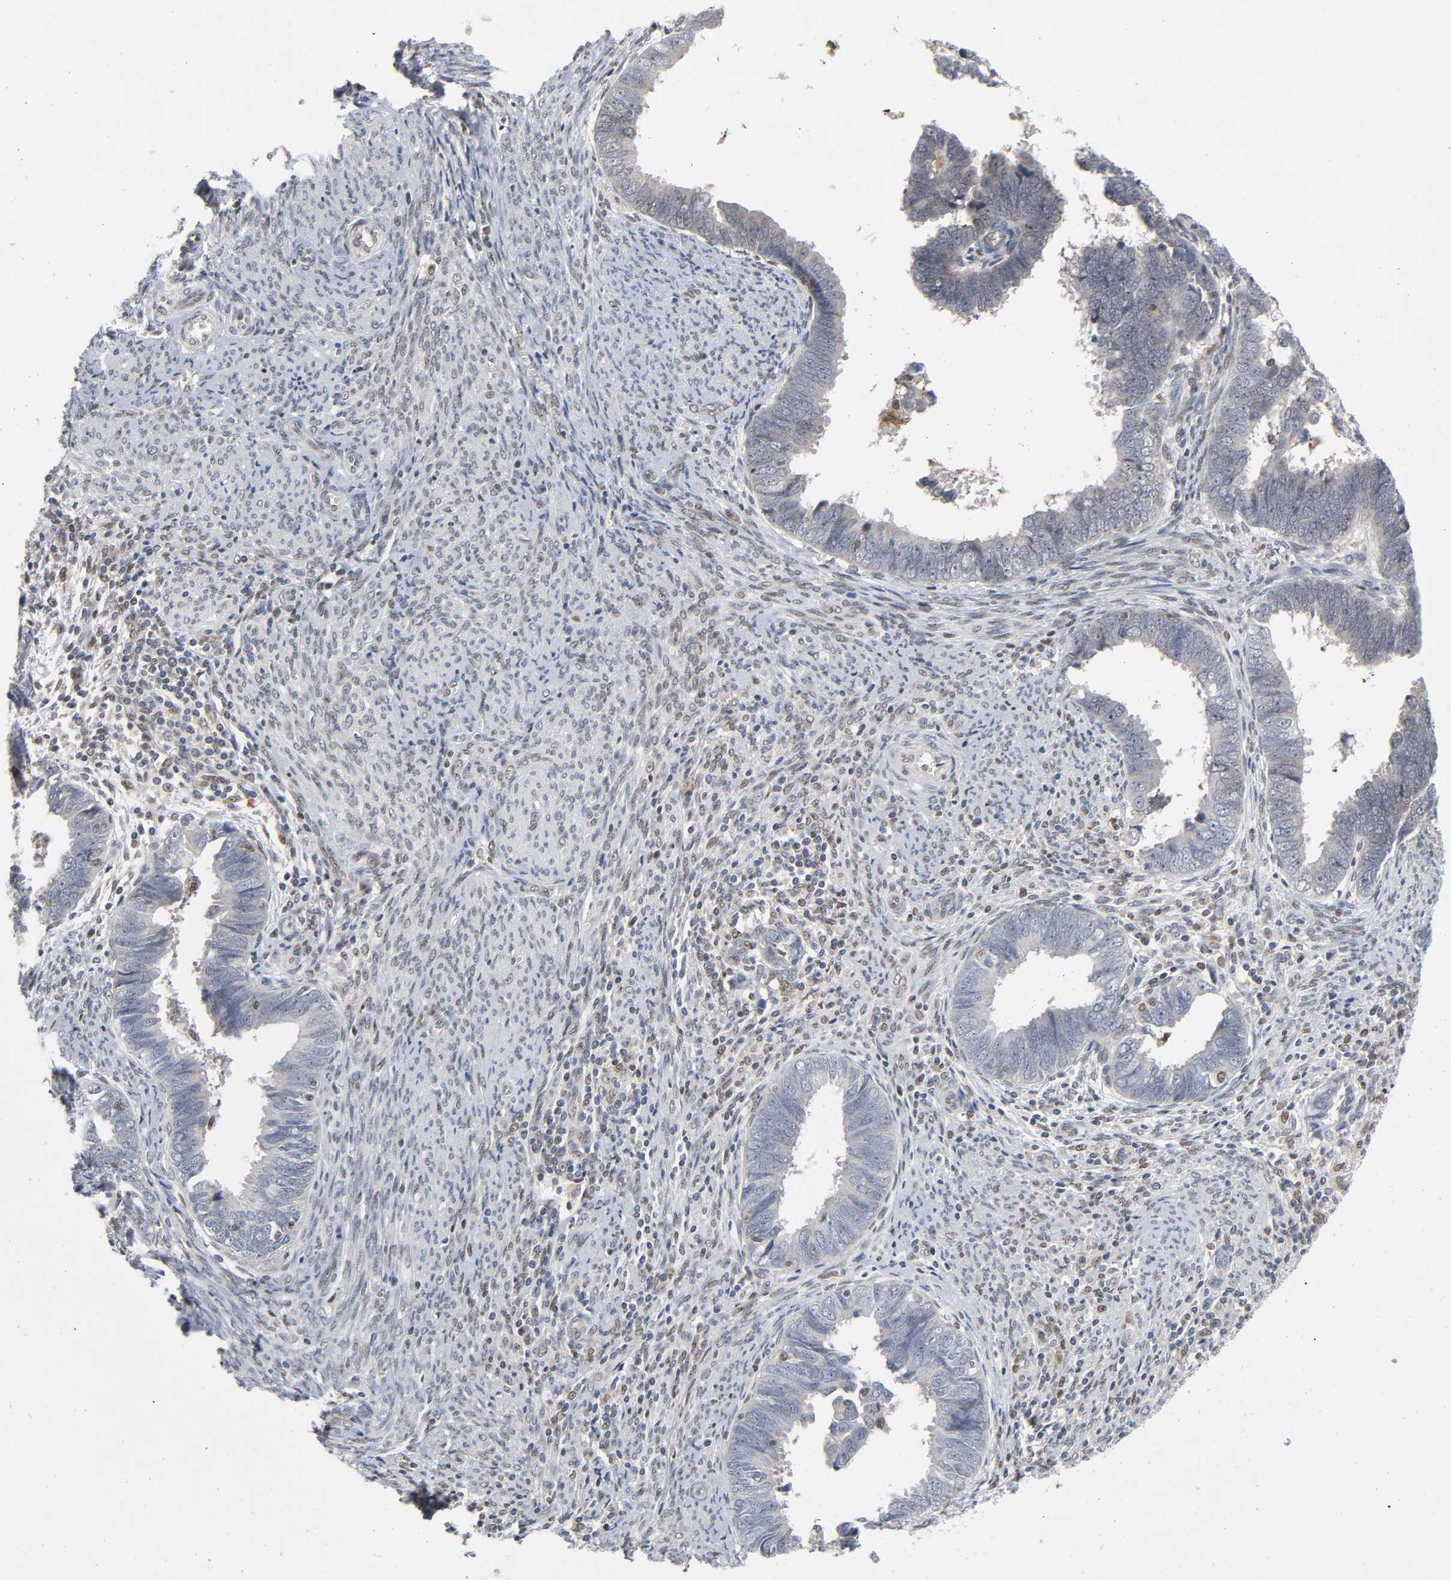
{"staining": {"intensity": "negative", "quantity": "none", "location": "none"}, "tissue": "endometrial cancer", "cell_type": "Tumor cells", "image_type": "cancer", "snomed": [{"axis": "morphology", "description": "Adenocarcinoma, NOS"}, {"axis": "topography", "description": "Endometrium"}], "caption": "Protein analysis of endometrial cancer (adenocarcinoma) shows no significant positivity in tumor cells.", "gene": "KAT2B", "patient": {"sex": "female", "age": 75}}